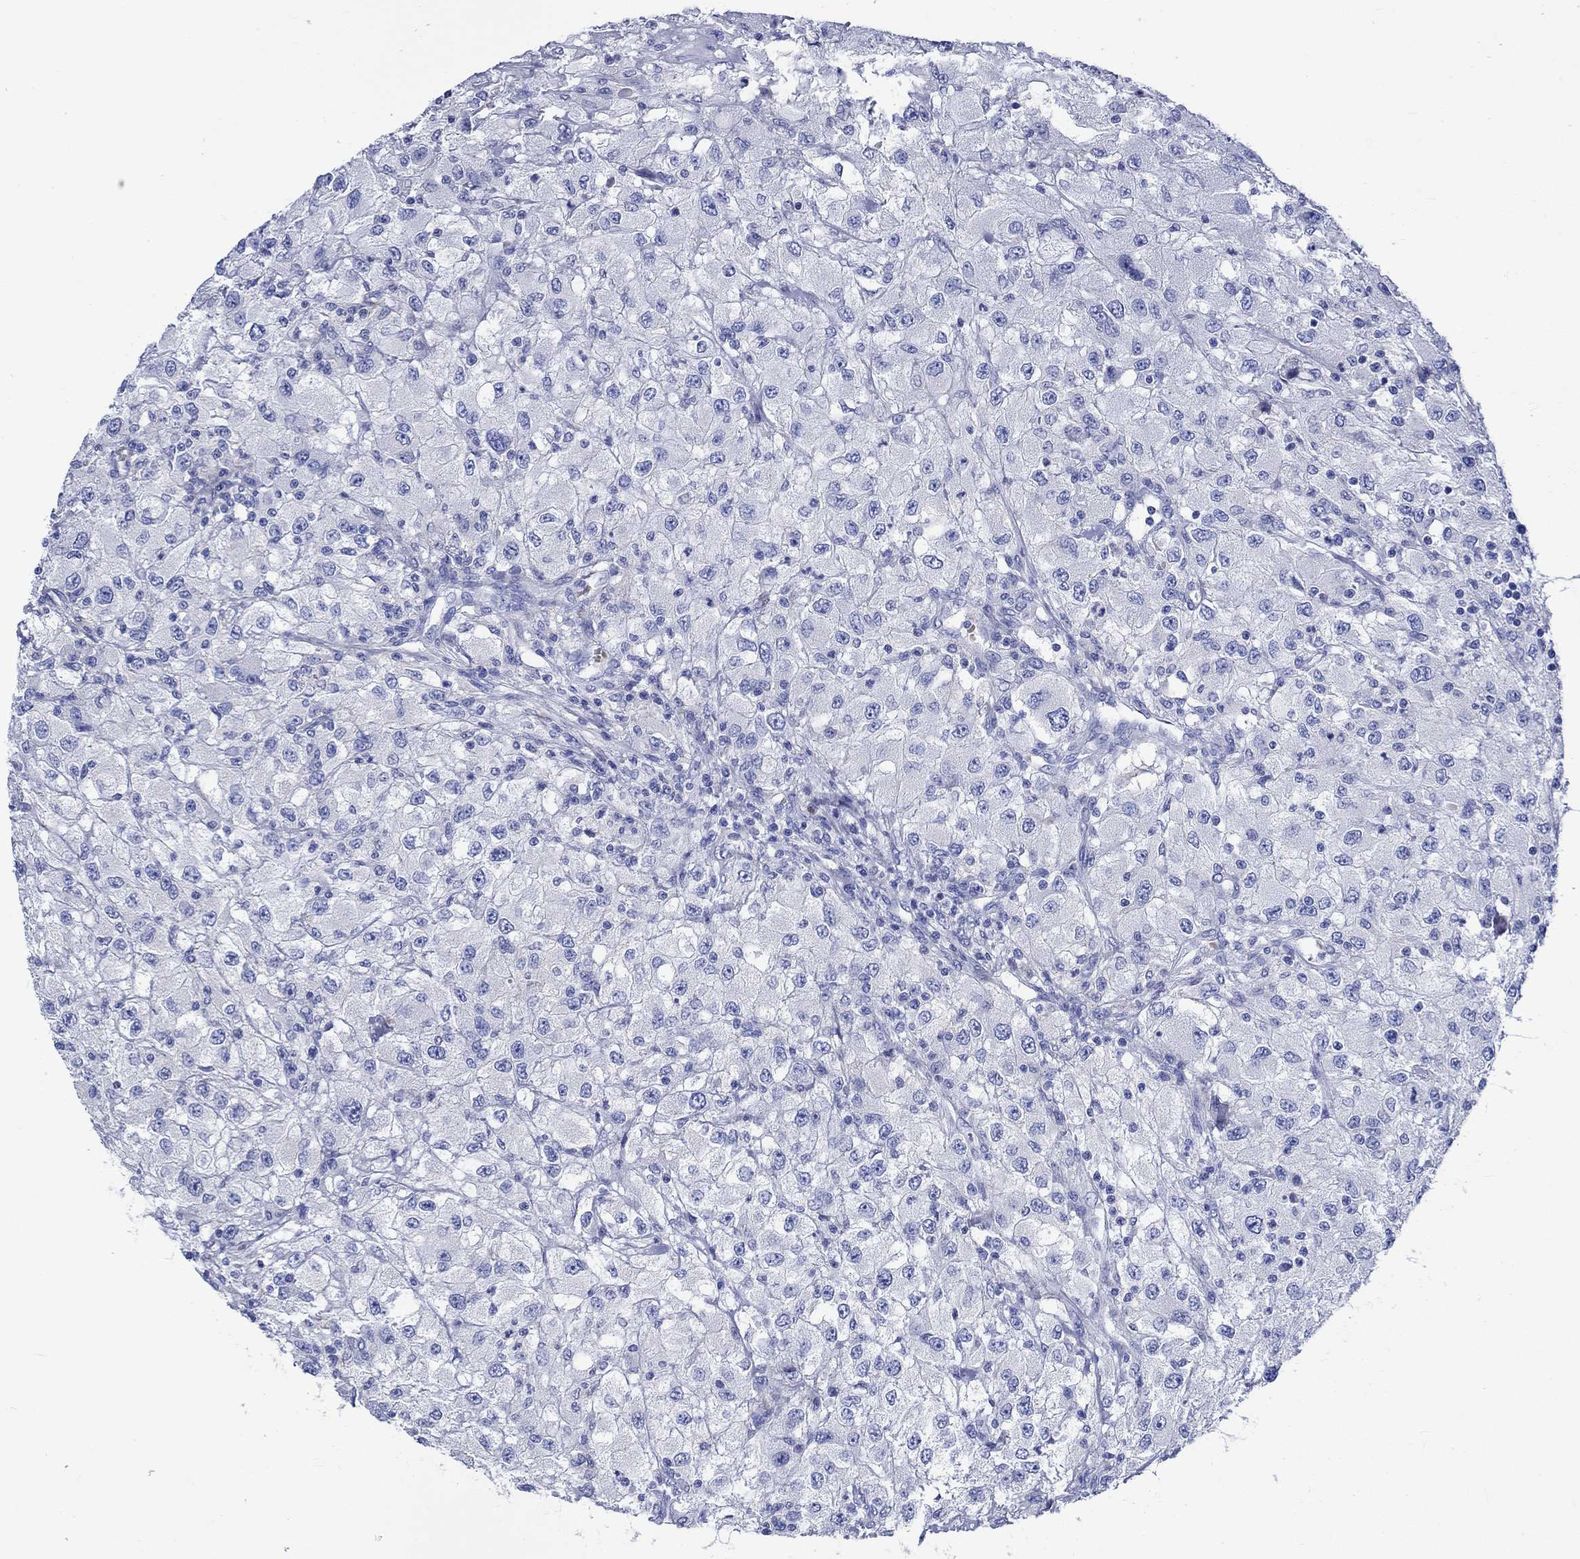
{"staining": {"intensity": "negative", "quantity": "none", "location": "none"}, "tissue": "renal cancer", "cell_type": "Tumor cells", "image_type": "cancer", "snomed": [{"axis": "morphology", "description": "Adenocarcinoma, NOS"}, {"axis": "topography", "description": "Kidney"}], "caption": "This is an immunohistochemistry photomicrograph of human renal adenocarcinoma. There is no positivity in tumor cells.", "gene": "NRIP3", "patient": {"sex": "female", "age": 67}}